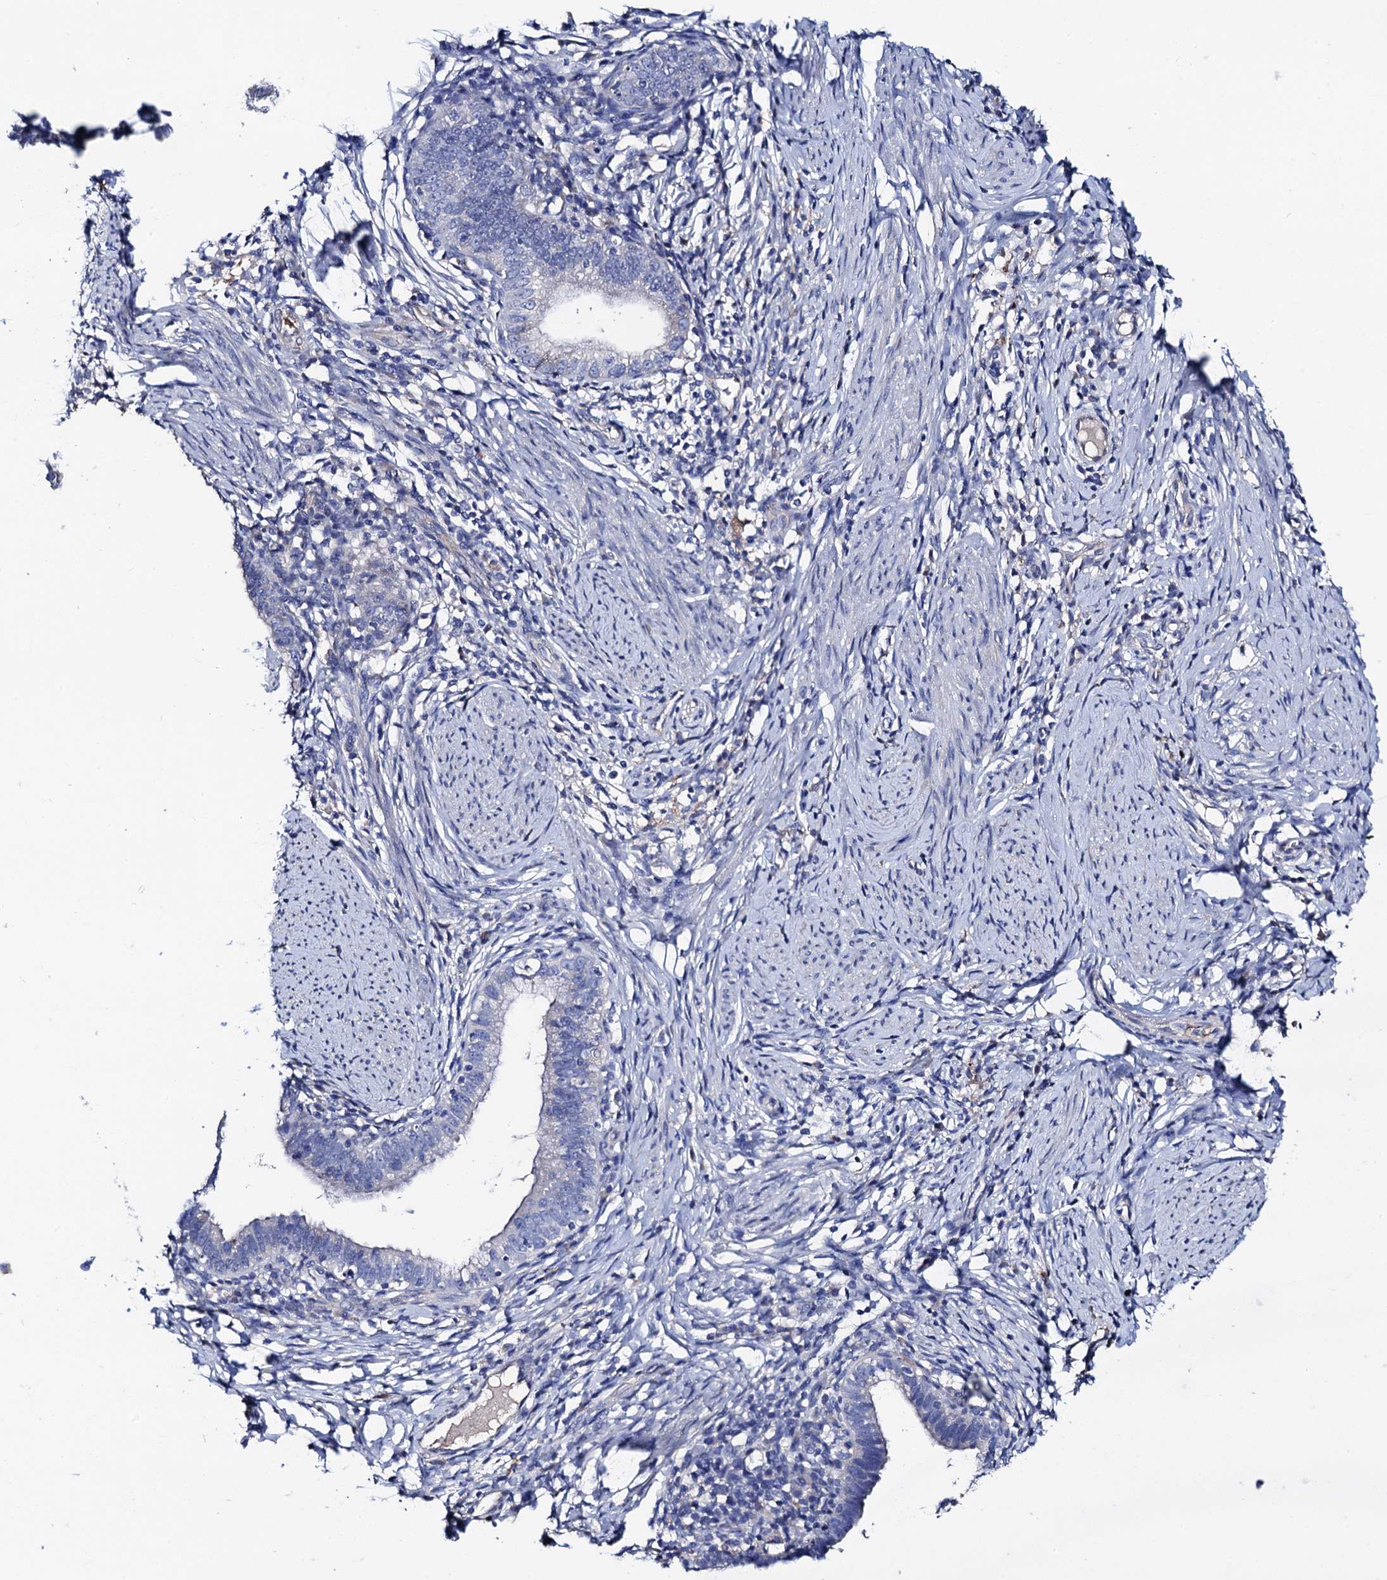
{"staining": {"intensity": "negative", "quantity": "none", "location": "none"}, "tissue": "cervical cancer", "cell_type": "Tumor cells", "image_type": "cancer", "snomed": [{"axis": "morphology", "description": "Adenocarcinoma, NOS"}, {"axis": "topography", "description": "Cervix"}], "caption": "Cervical cancer was stained to show a protein in brown. There is no significant expression in tumor cells.", "gene": "FREM3", "patient": {"sex": "female", "age": 36}}